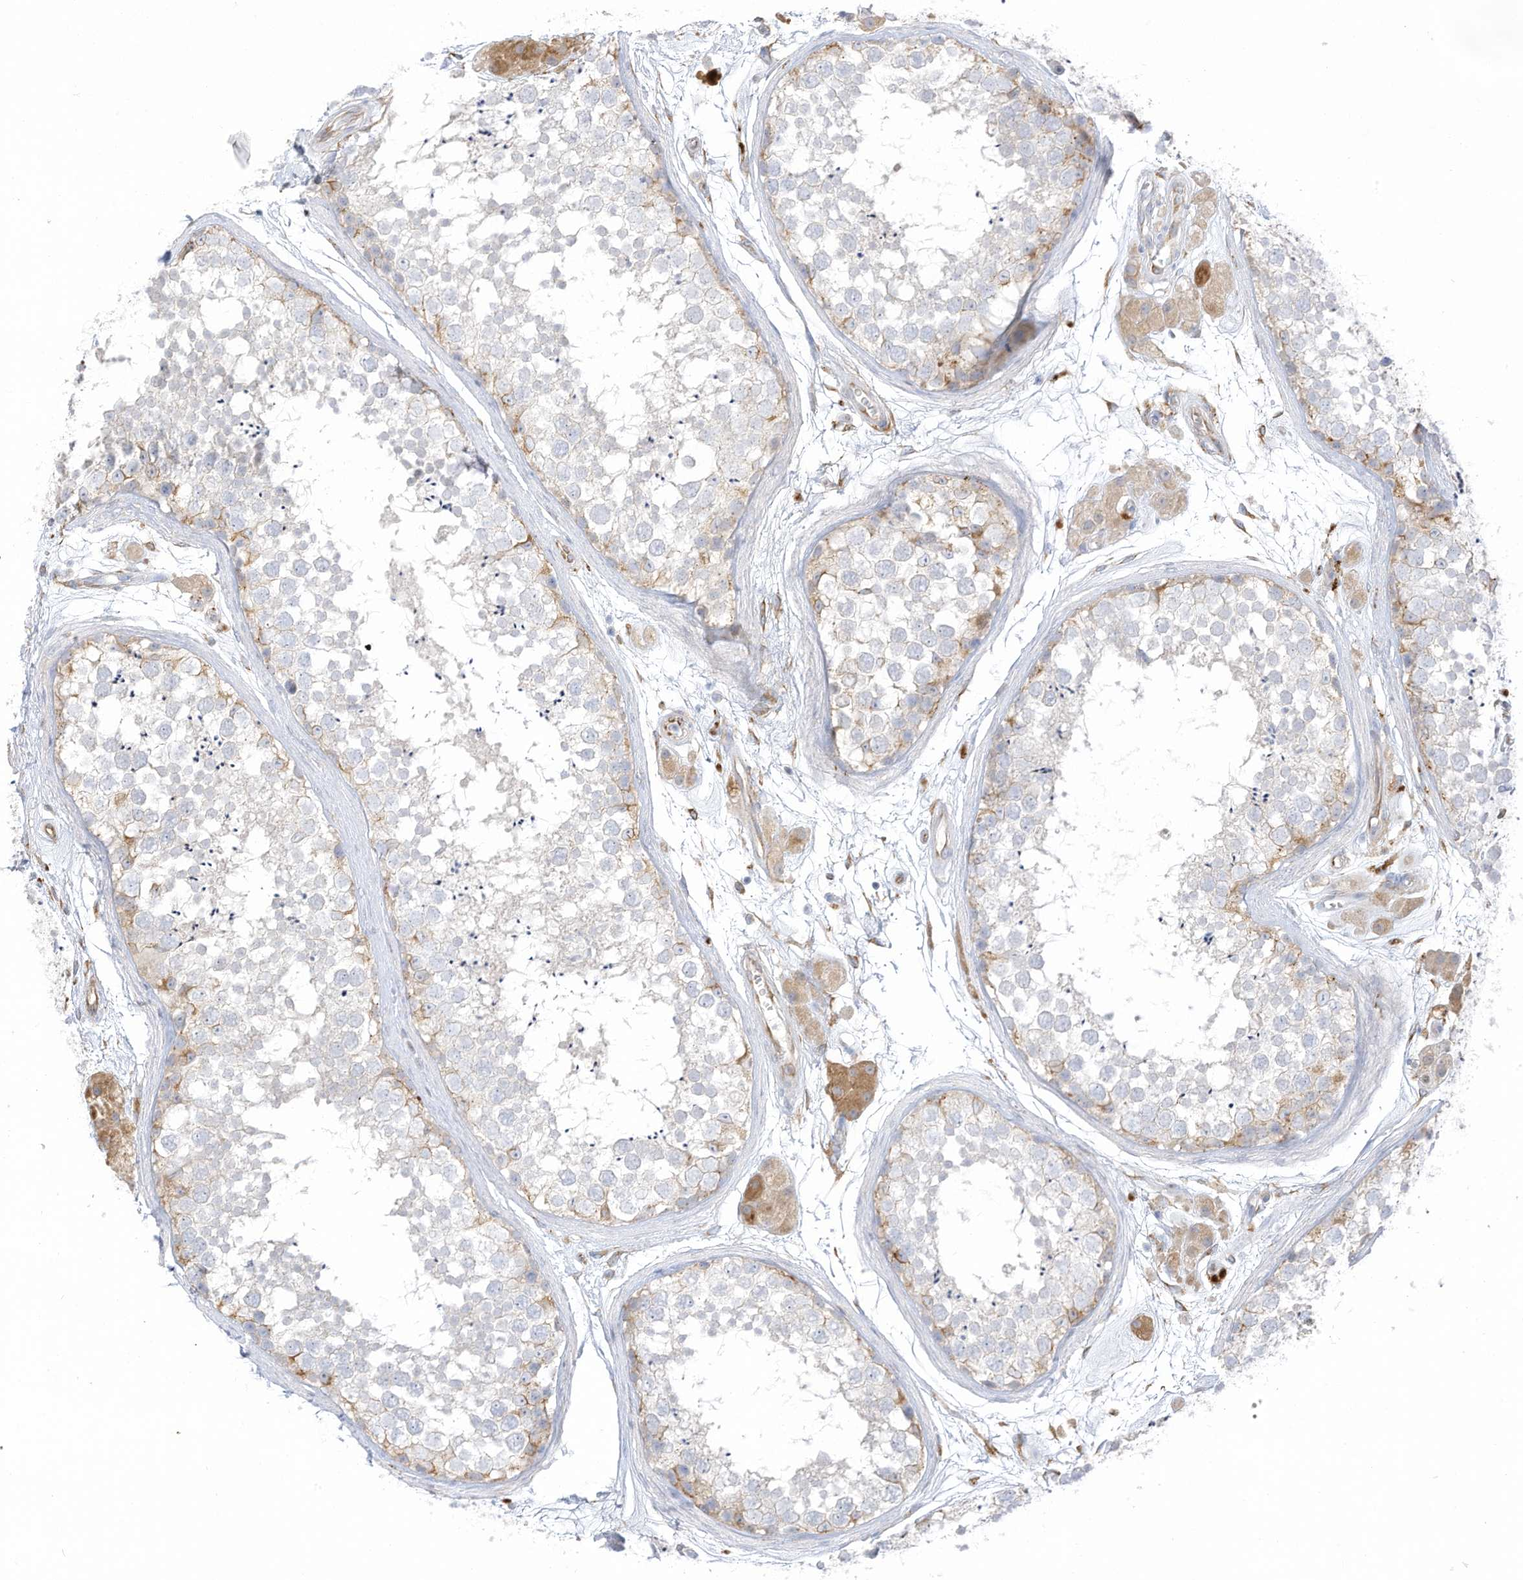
{"staining": {"intensity": "moderate", "quantity": "<25%", "location": "cytoplasmic/membranous"}, "tissue": "testis", "cell_type": "Cells in seminiferous ducts", "image_type": "normal", "snomed": [{"axis": "morphology", "description": "Normal tissue, NOS"}, {"axis": "topography", "description": "Testis"}], "caption": "A low amount of moderate cytoplasmic/membranous expression is seen in about <25% of cells in seminiferous ducts in benign testis. (Stains: DAB in brown, nuclei in blue, Microscopy: brightfield microscopy at high magnification).", "gene": "TAL2", "patient": {"sex": "male", "age": 56}}